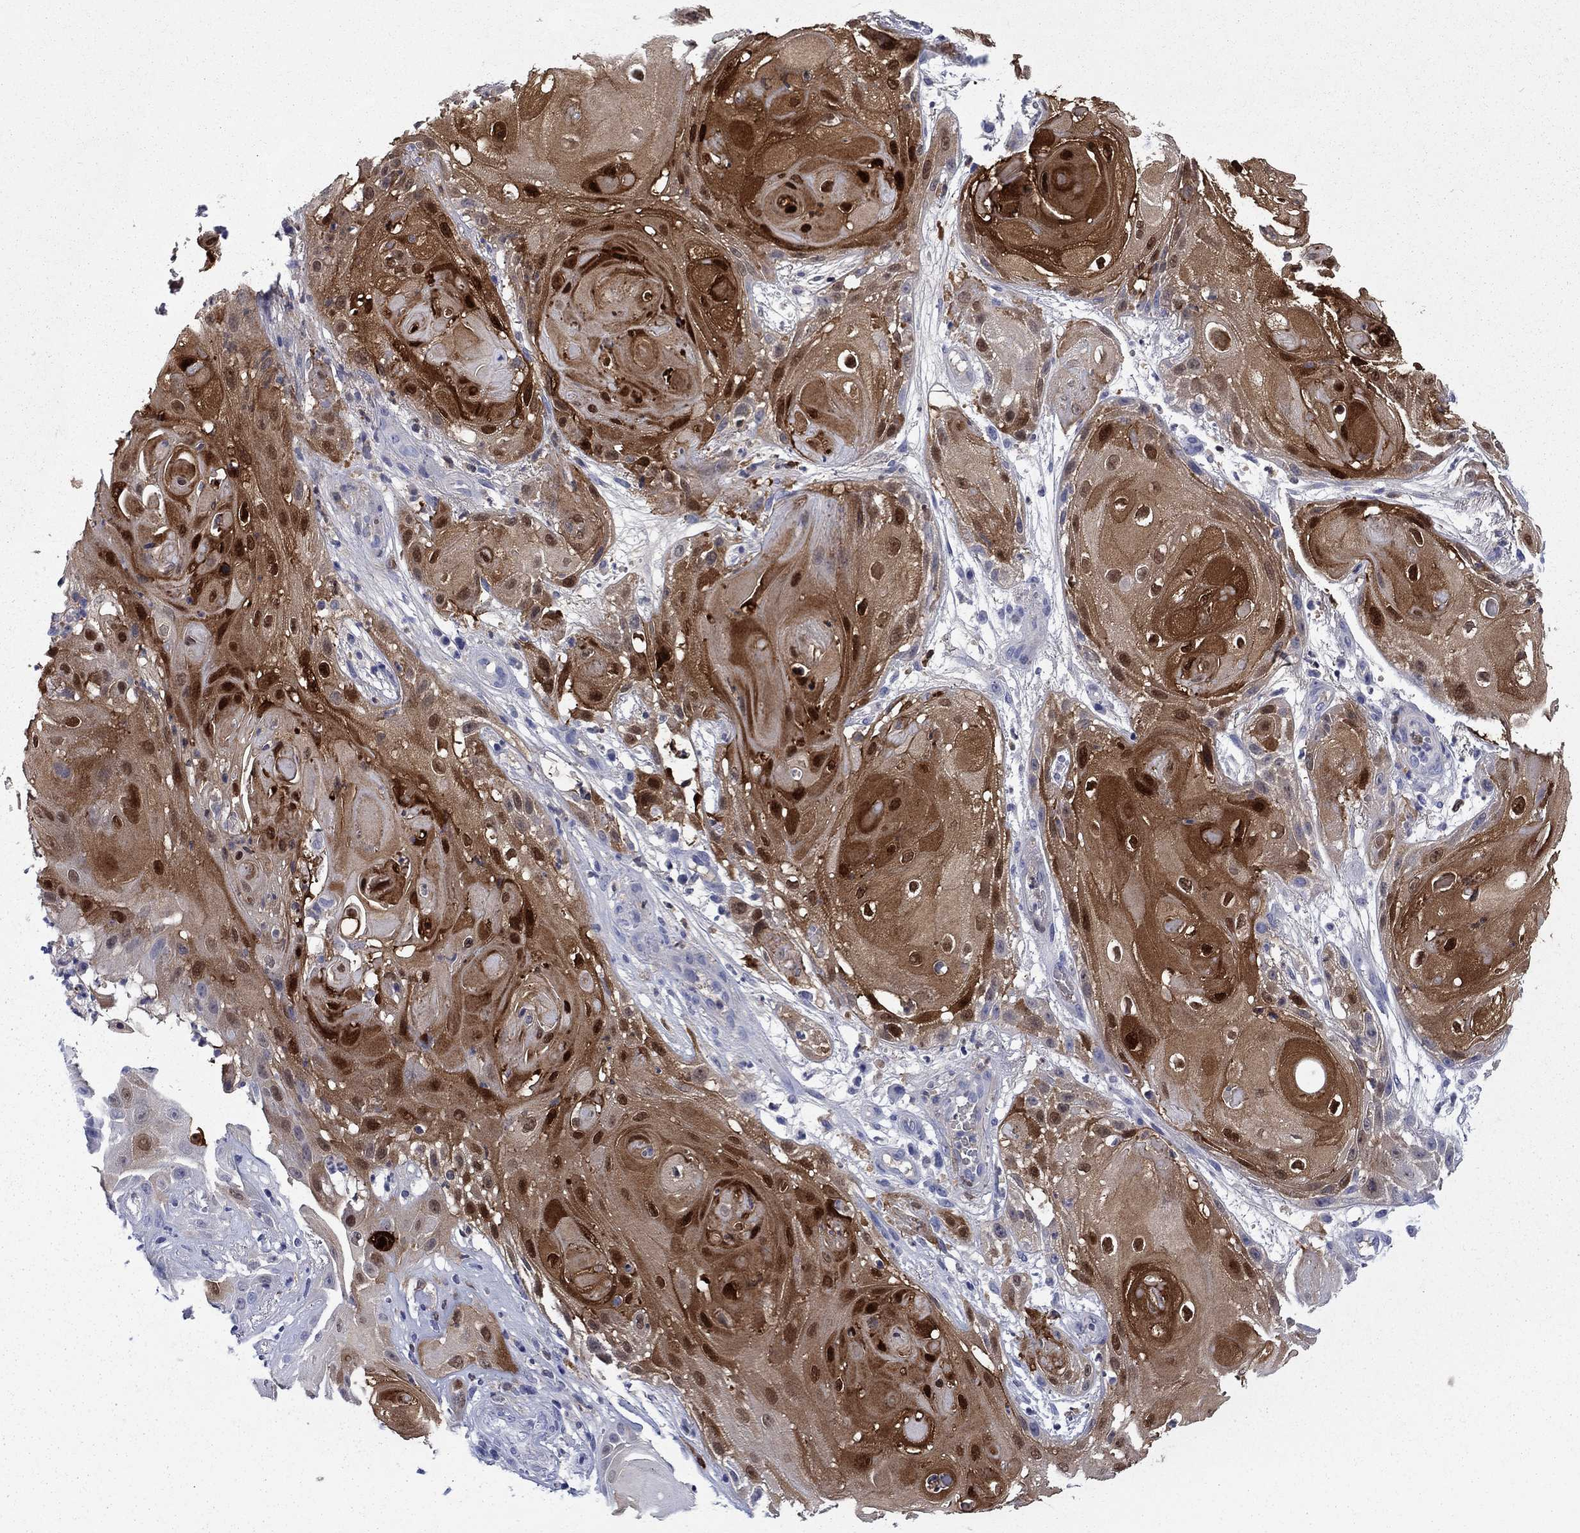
{"staining": {"intensity": "strong", "quantity": "25%-75%", "location": "cytoplasmic/membranous,nuclear"}, "tissue": "skin cancer", "cell_type": "Tumor cells", "image_type": "cancer", "snomed": [{"axis": "morphology", "description": "Squamous cell carcinoma, NOS"}, {"axis": "topography", "description": "Skin"}], "caption": "This is an image of IHC staining of skin cancer, which shows strong expression in the cytoplasmic/membranous and nuclear of tumor cells.", "gene": "SERPINB2", "patient": {"sex": "male", "age": 62}}